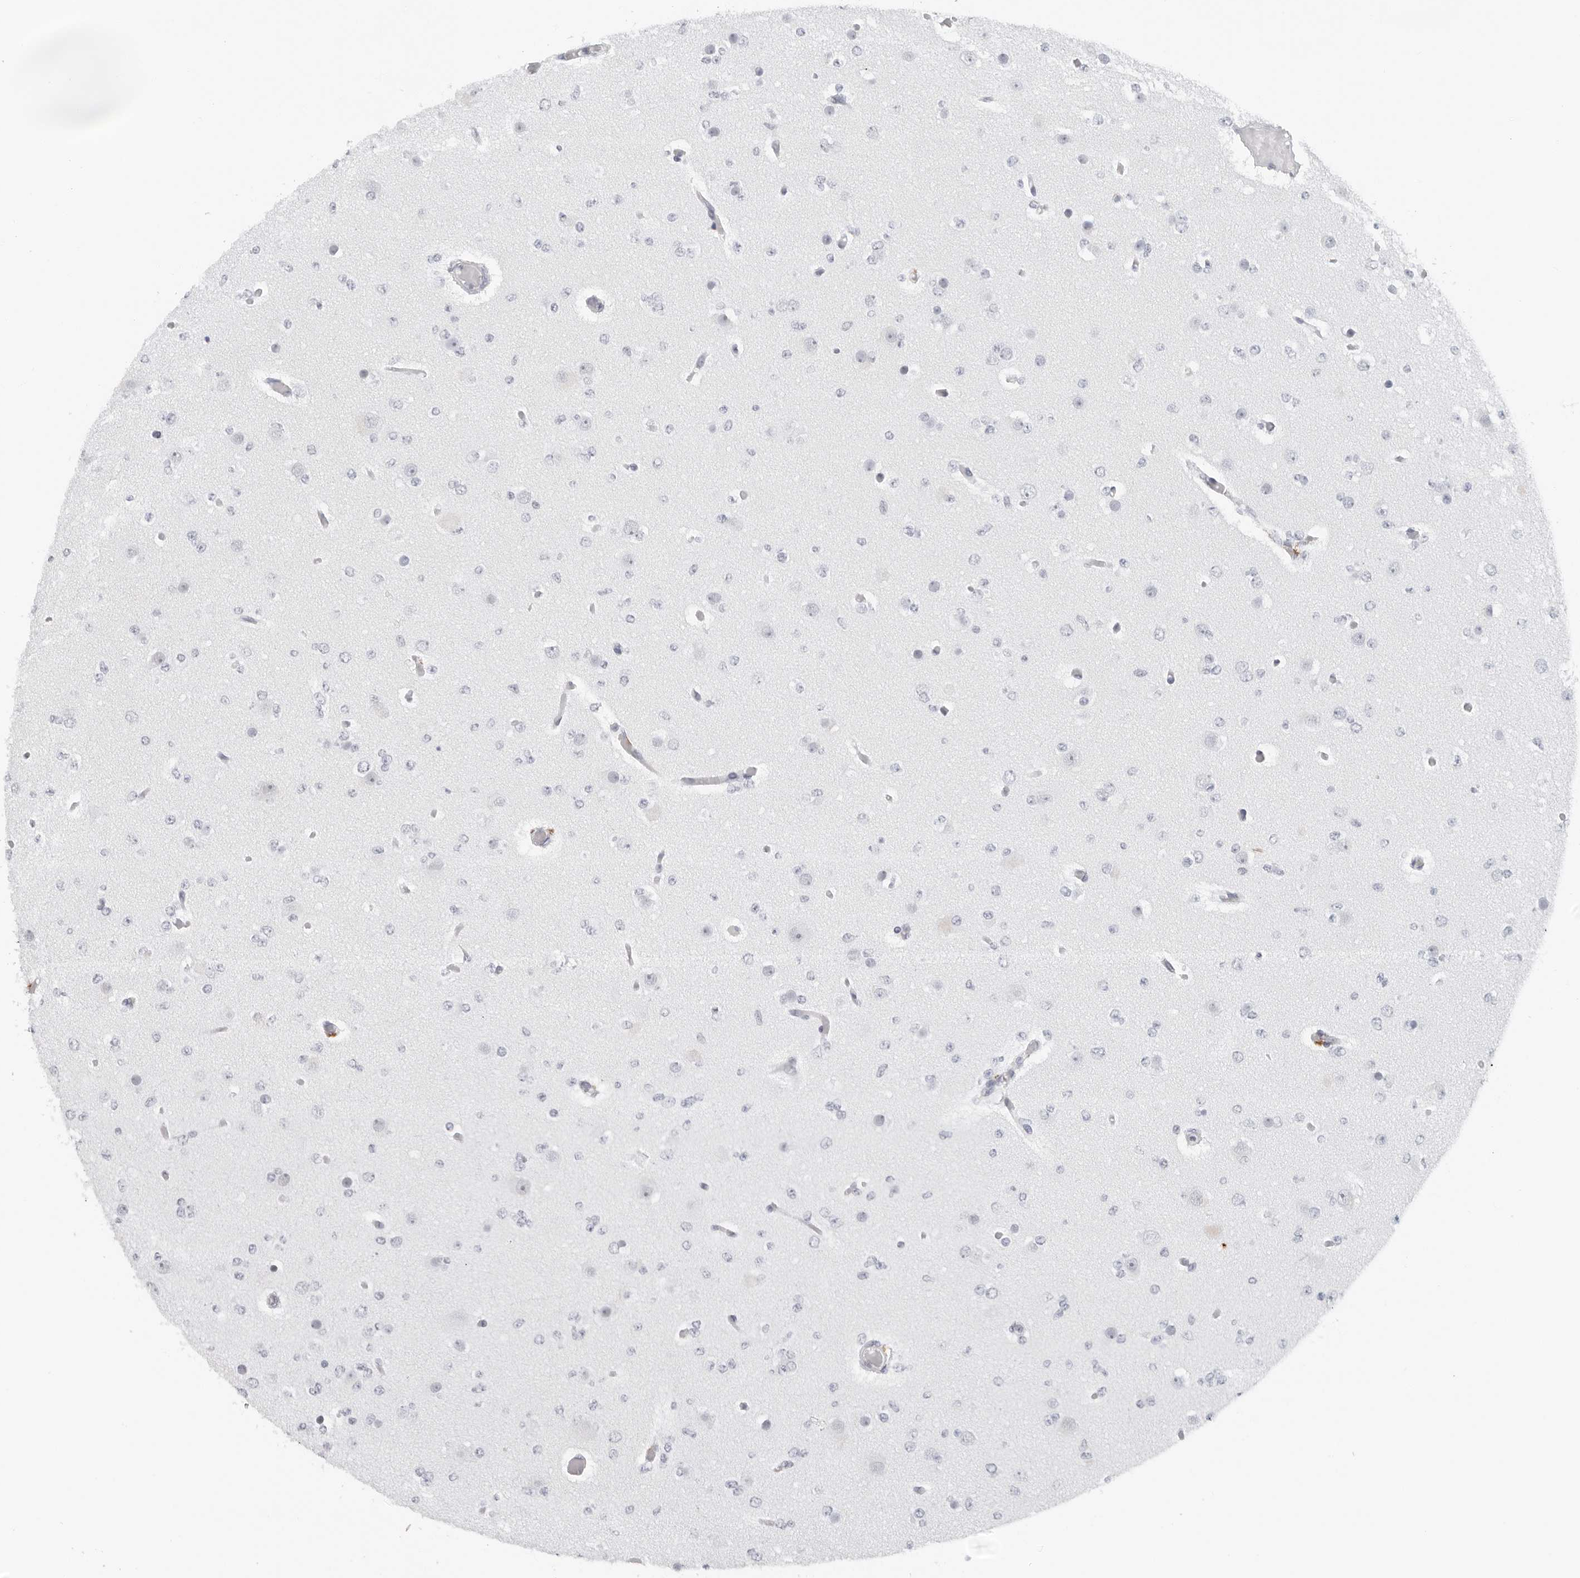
{"staining": {"intensity": "negative", "quantity": "none", "location": "none"}, "tissue": "glioma", "cell_type": "Tumor cells", "image_type": "cancer", "snomed": [{"axis": "morphology", "description": "Glioma, malignant, Low grade"}, {"axis": "topography", "description": "Brain"}], "caption": "This is an immunohistochemistry (IHC) photomicrograph of glioma. There is no positivity in tumor cells.", "gene": "FLG2", "patient": {"sex": "female", "age": 22}}